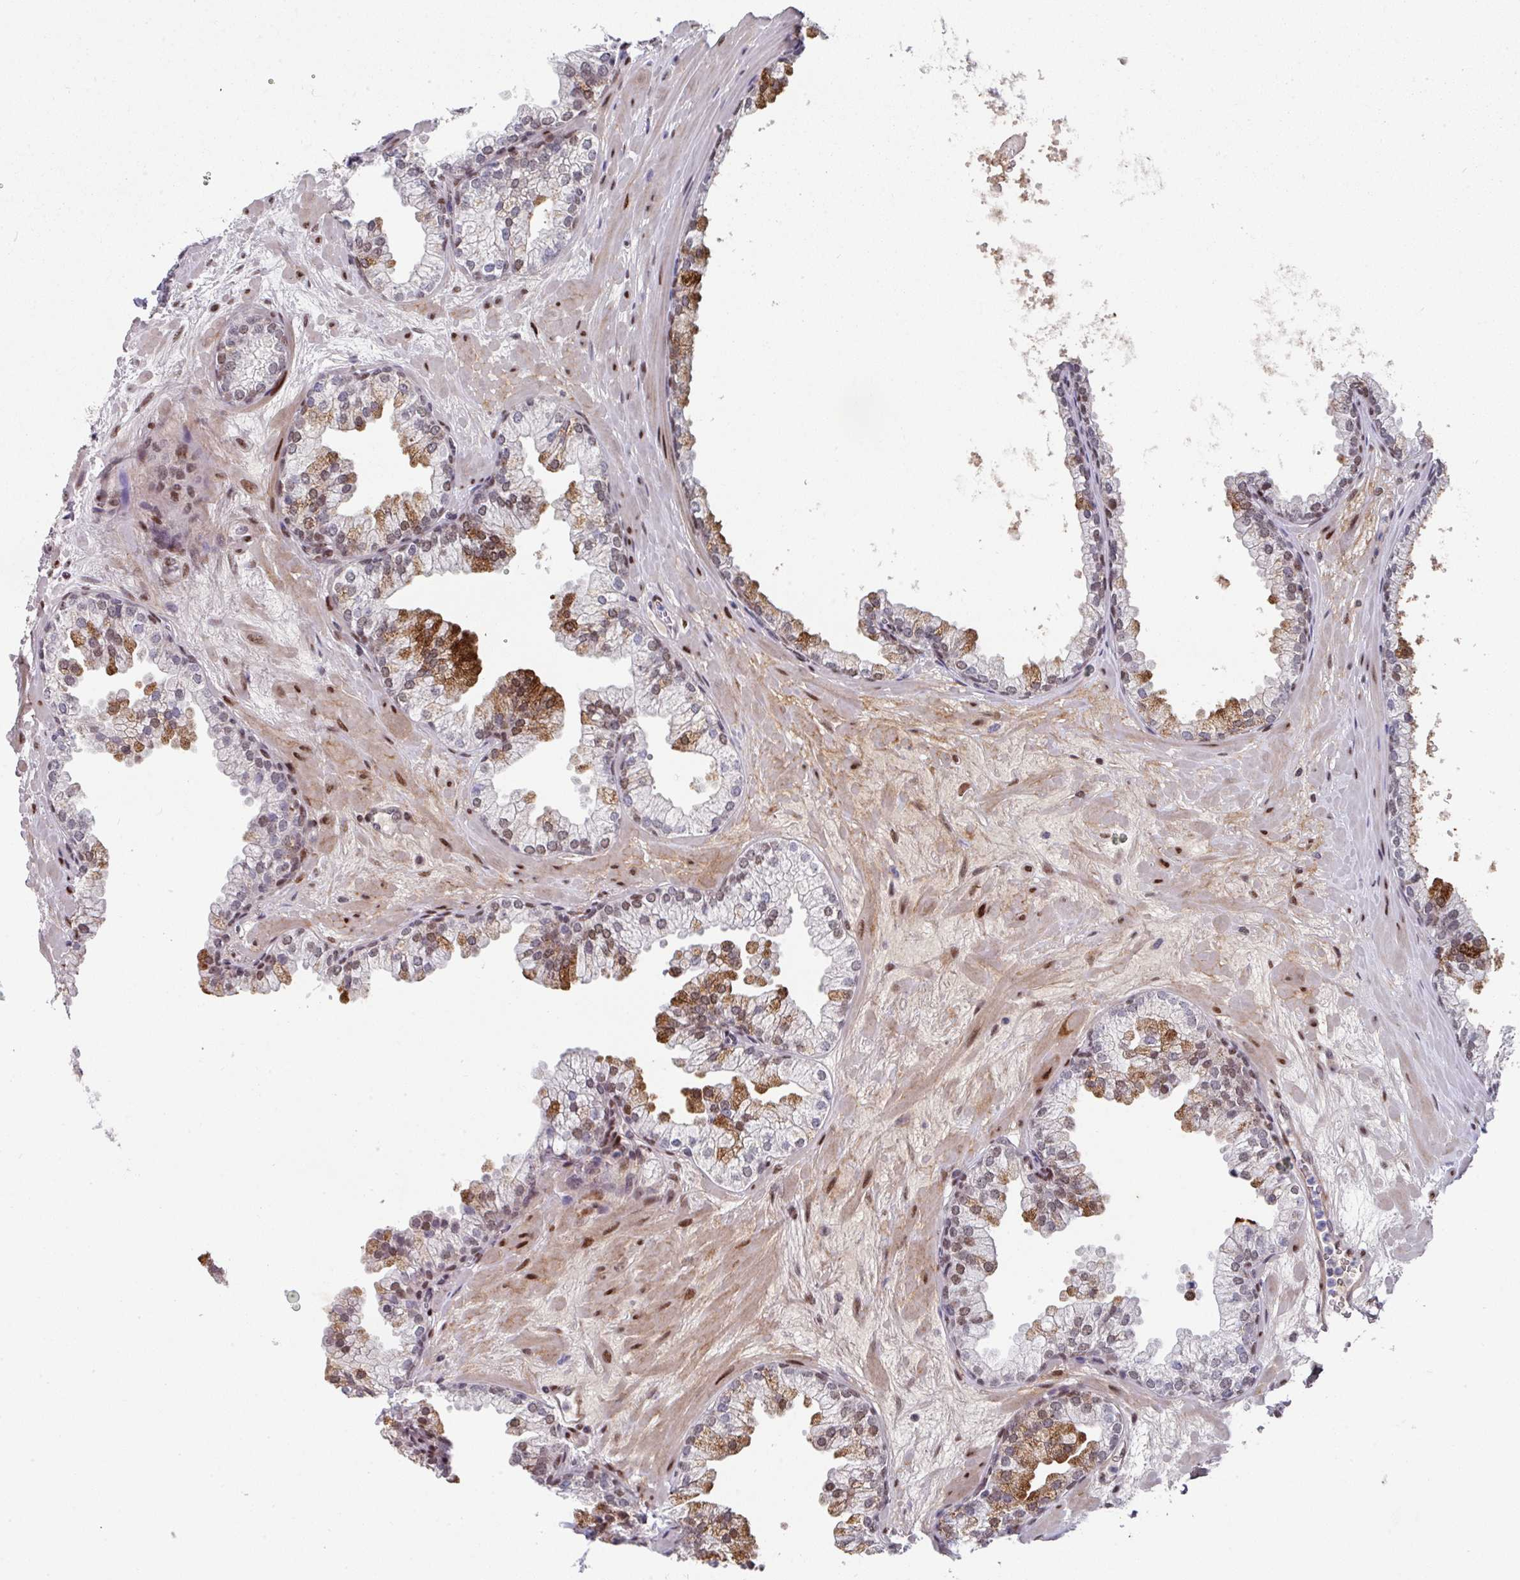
{"staining": {"intensity": "moderate", "quantity": "<25%", "location": "cytoplasmic/membranous,nuclear"}, "tissue": "prostate", "cell_type": "Glandular cells", "image_type": "normal", "snomed": [{"axis": "morphology", "description": "Normal tissue, NOS"}, {"axis": "topography", "description": "Prostate"}, {"axis": "topography", "description": "Peripheral nerve tissue"}], "caption": "Immunohistochemistry (DAB) staining of normal human prostate exhibits moderate cytoplasmic/membranous,nuclear protein staining in approximately <25% of glandular cells.", "gene": "CBX7", "patient": {"sex": "male", "age": 61}}